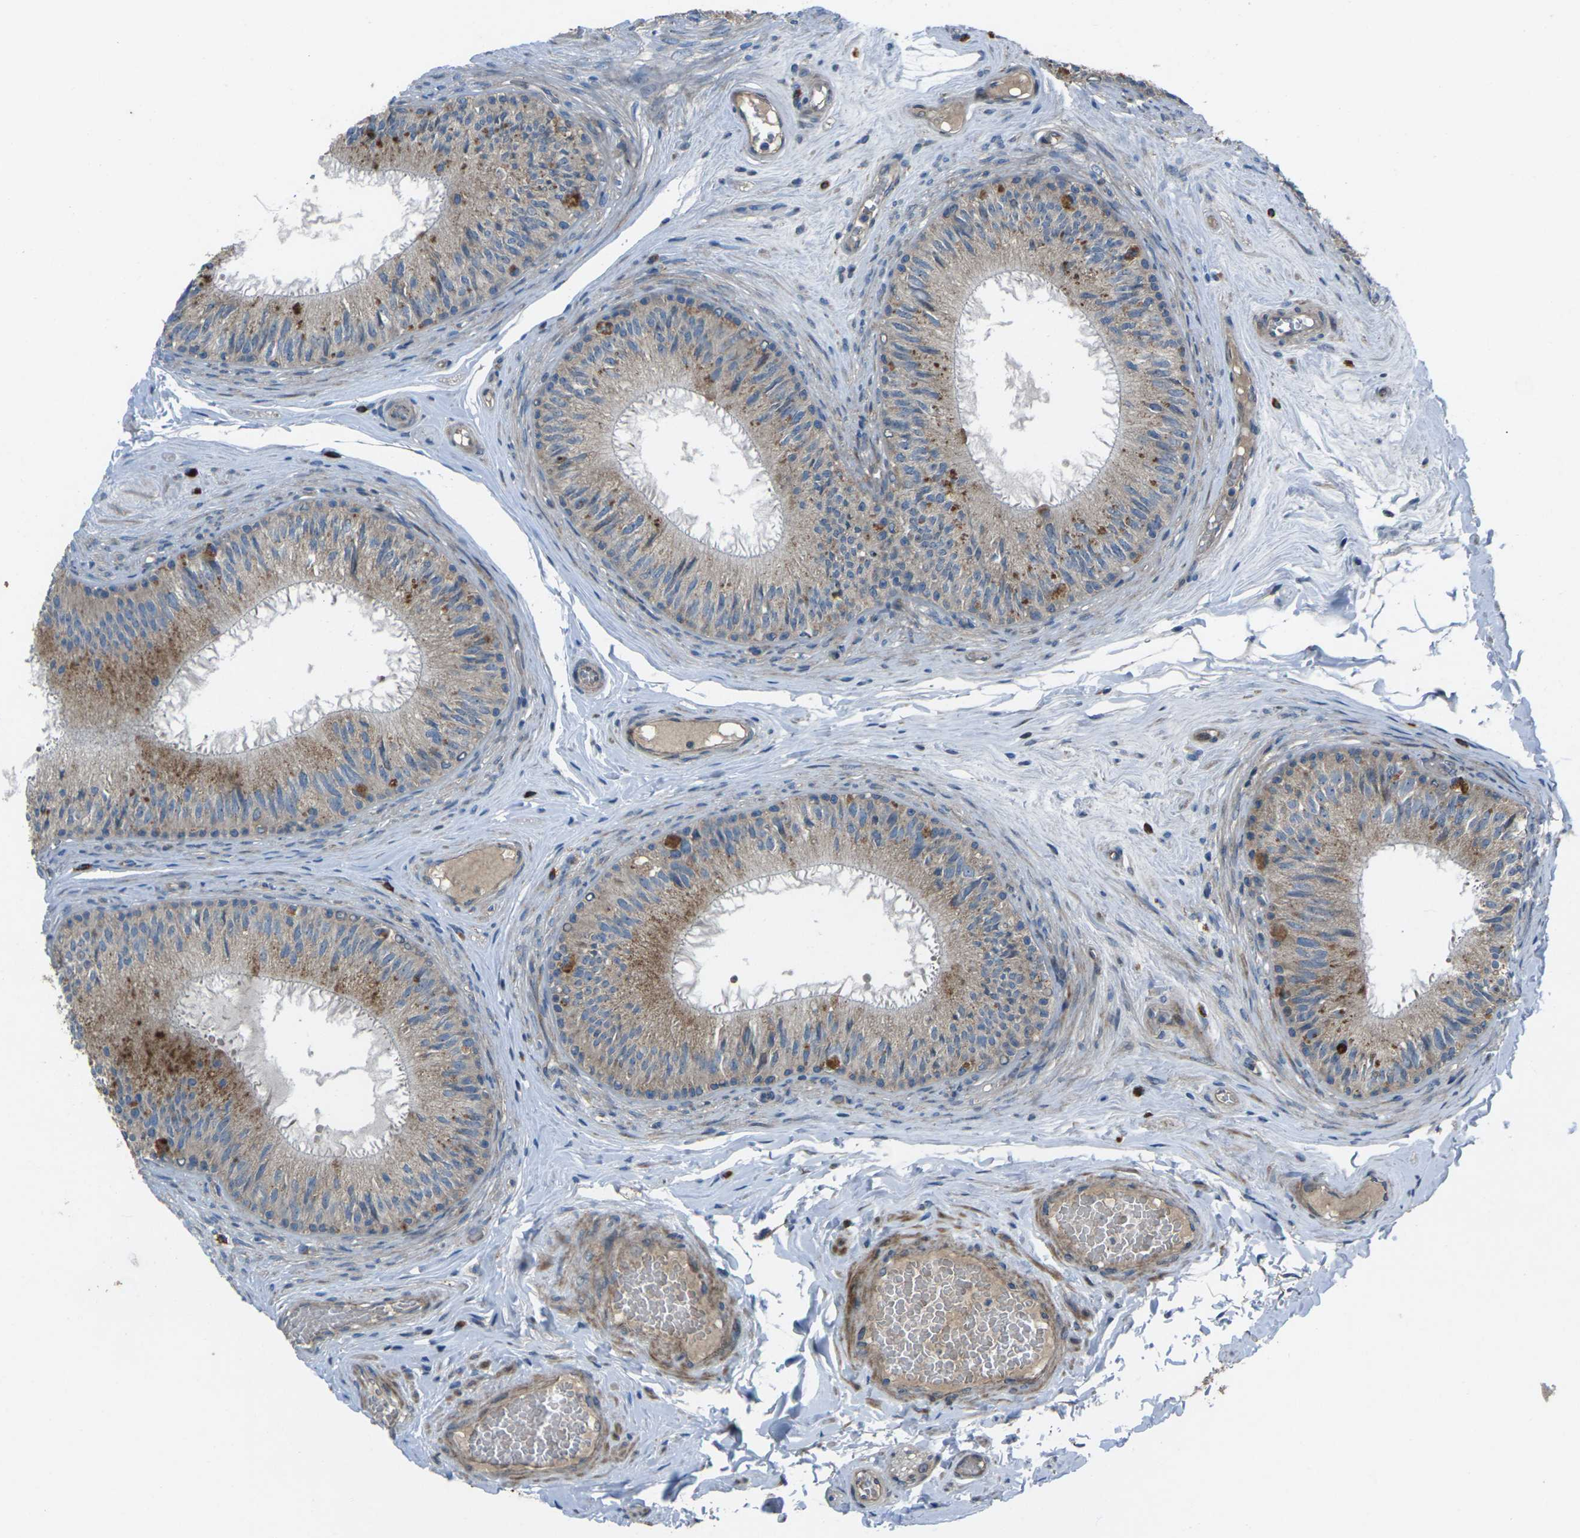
{"staining": {"intensity": "moderate", "quantity": ">75%", "location": "cytoplasmic/membranous"}, "tissue": "epididymis", "cell_type": "Glandular cells", "image_type": "normal", "snomed": [{"axis": "morphology", "description": "Normal tissue, NOS"}, {"axis": "topography", "description": "Testis"}, {"axis": "topography", "description": "Epididymis"}], "caption": "Epididymis stained with DAB (3,3'-diaminobenzidine) immunohistochemistry reveals medium levels of moderate cytoplasmic/membranous expression in about >75% of glandular cells. Nuclei are stained in blue.", "gene": "EDNRA", "patient": {"sex": "male", "age": 36}}